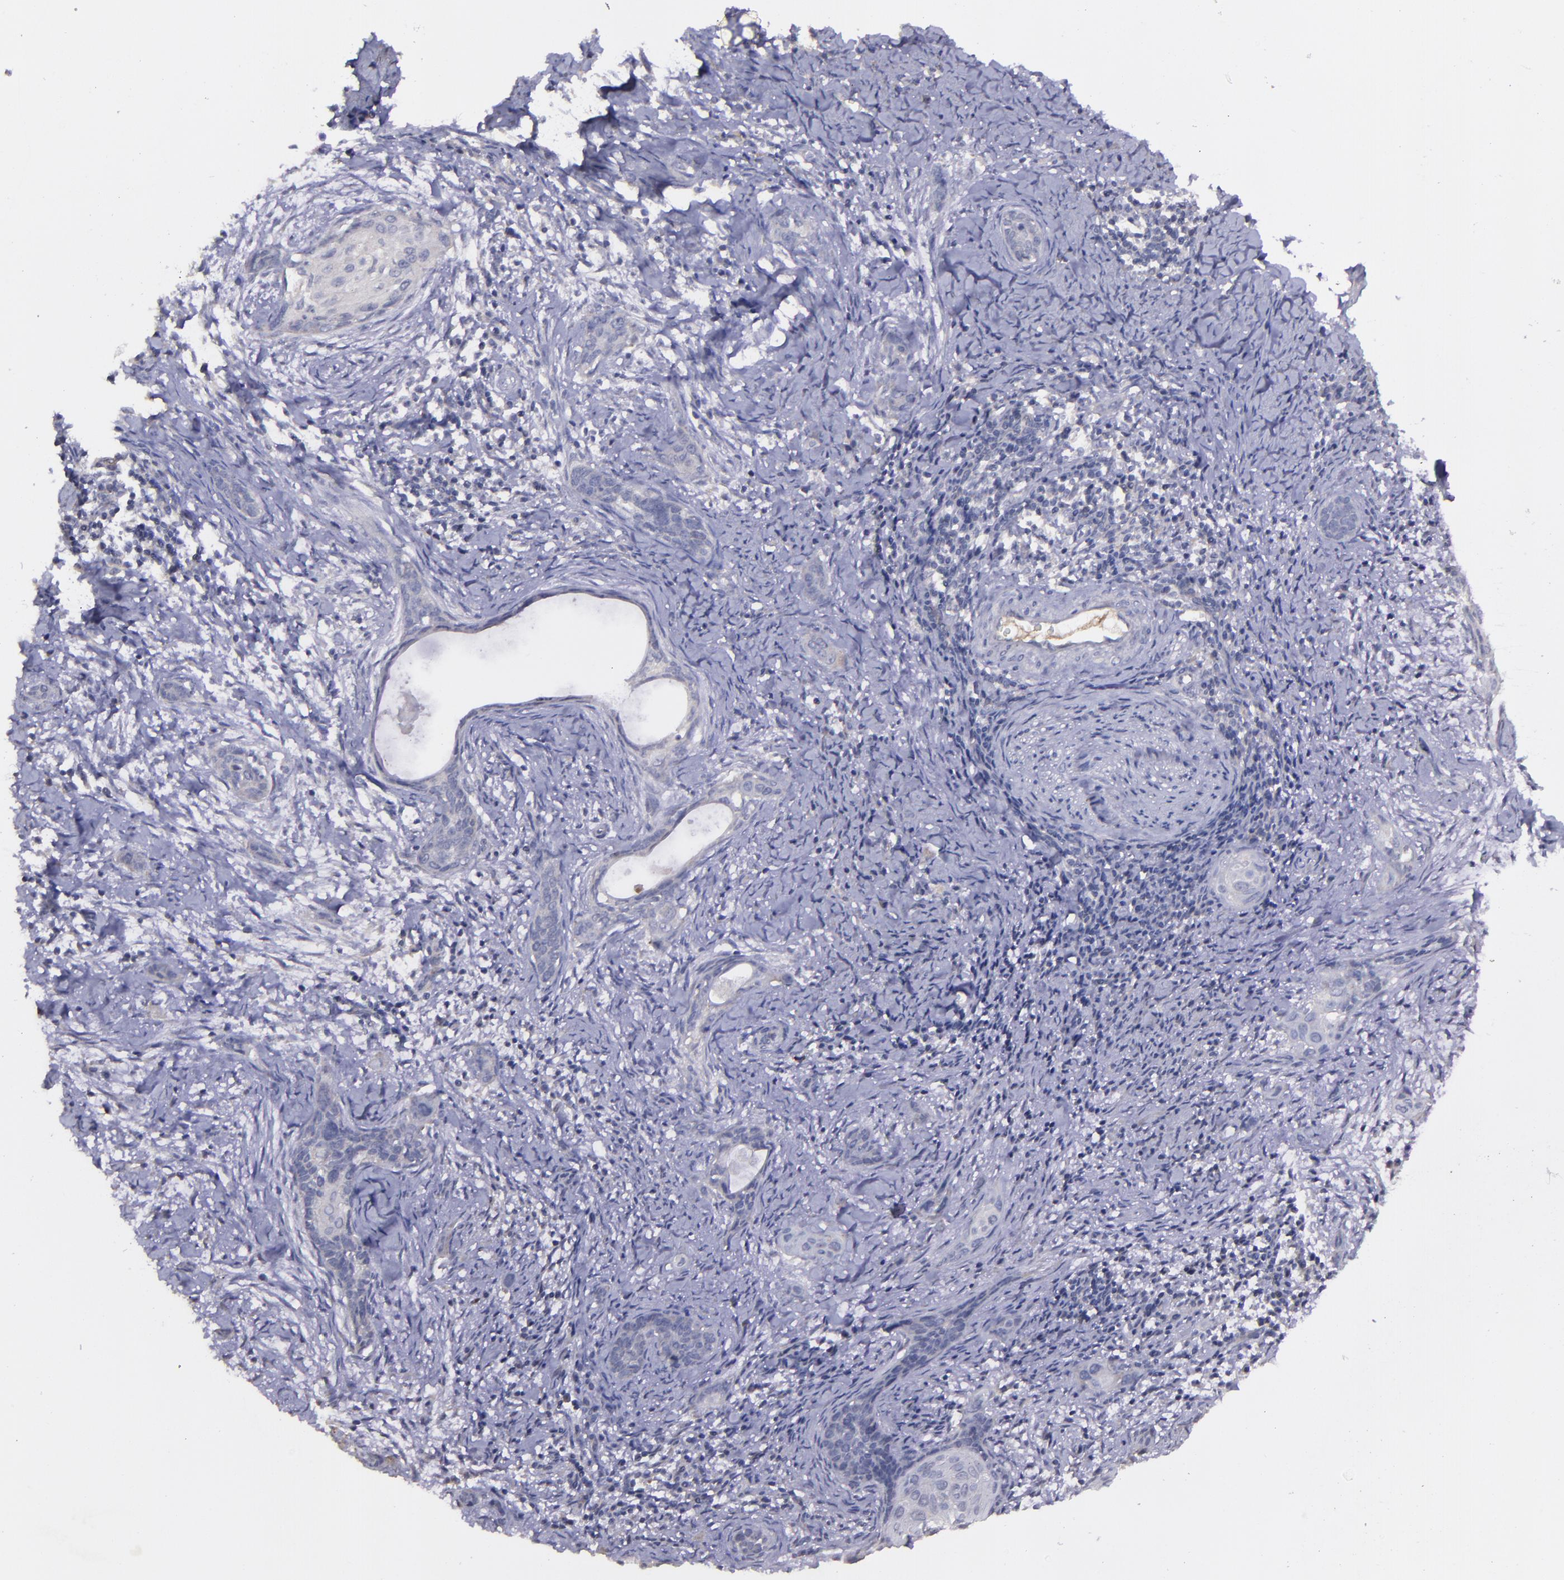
{"staining": {"intensity": "negative", "quantity": "none", "location": "none"}, "tissue": "cervical cancer", "cell_type": "Tumor cells", "image_type": "cancer", "snomed": [{"axis": "morphology", "description": "Squamous cell carcinoma, NOS"}, {"axis": "topography", "description": "Cervix"}], "caption": "An image of cervical cancer (squamous cell carcinoma) stained for a protein shows no brown staining in tumor cells.", "gene": "MASP1", "patient": {"sex": "female", "age": 33}}